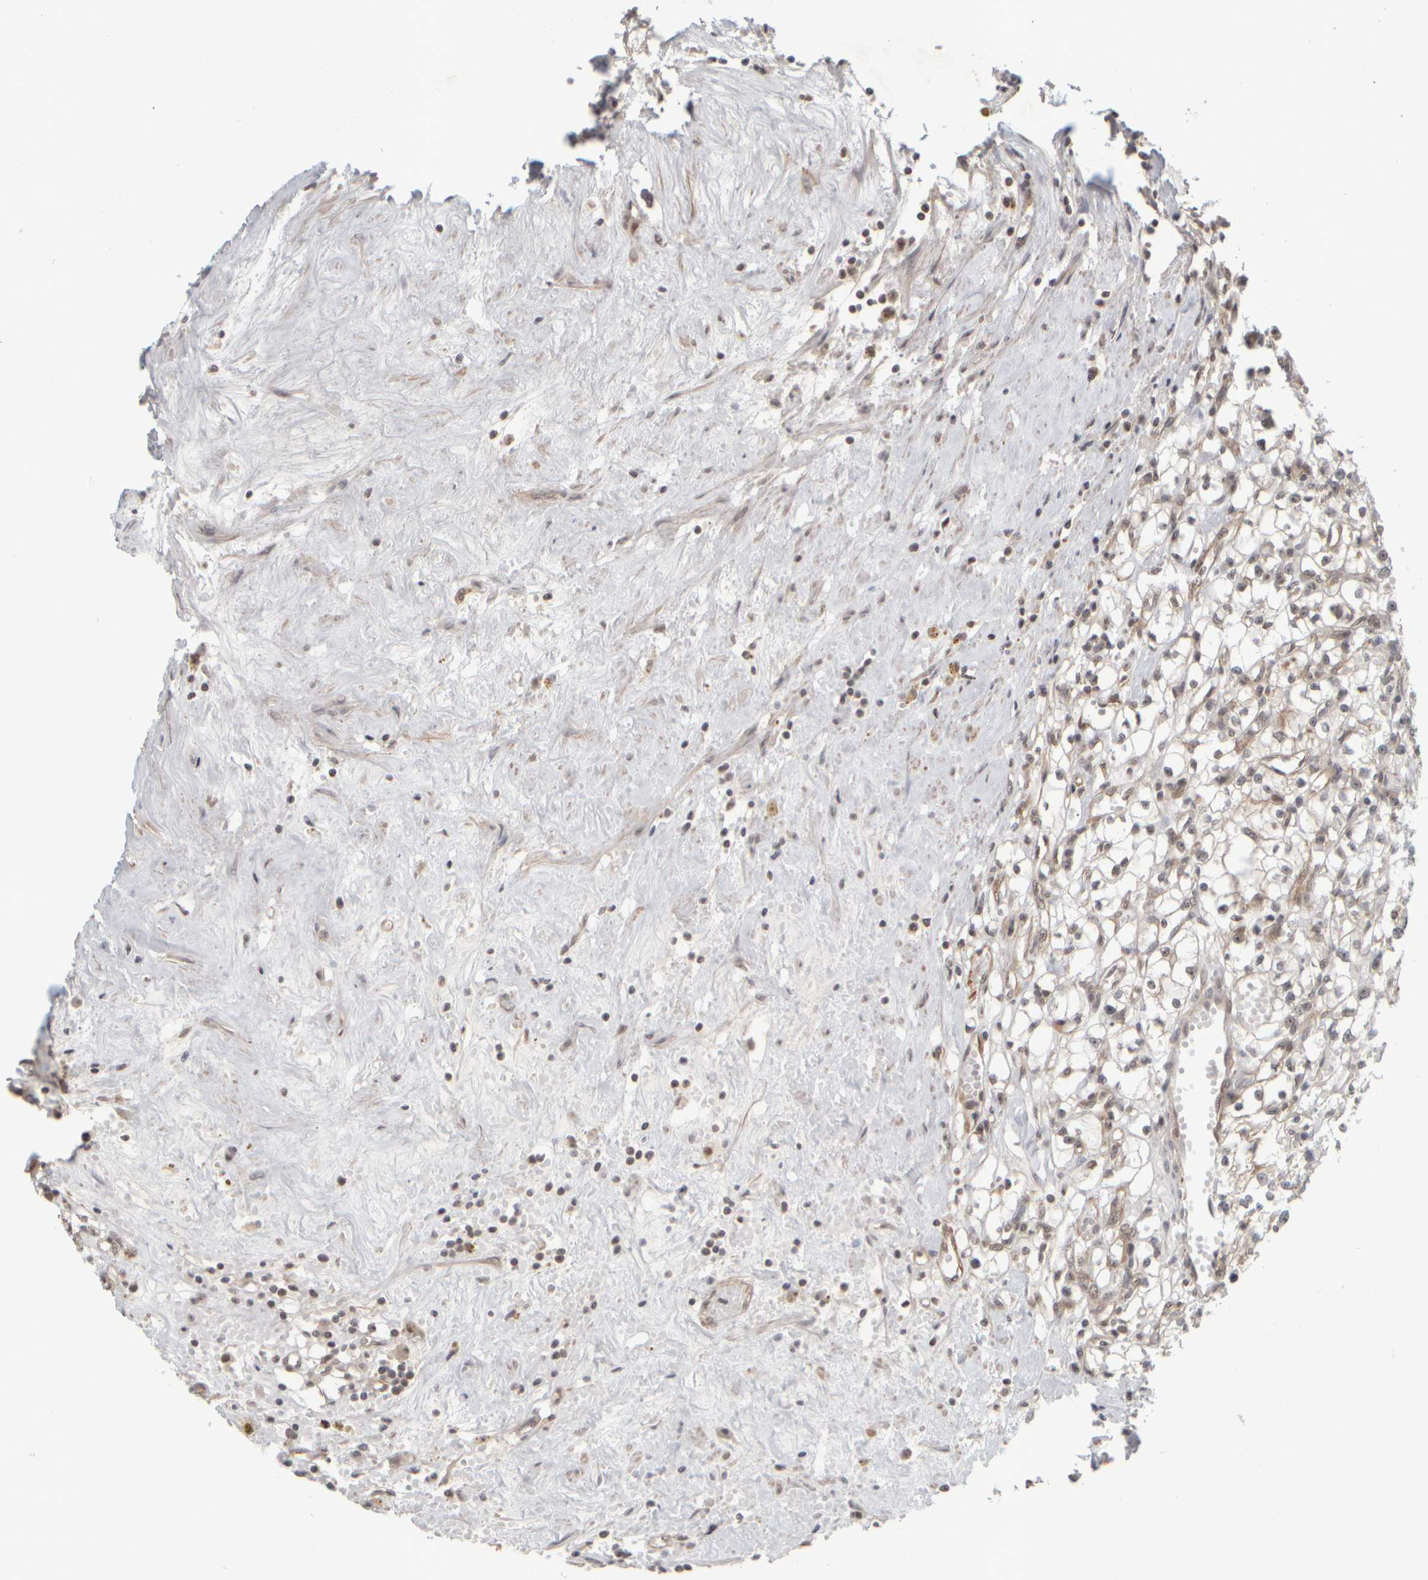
{"staining": {"intensity": "negative", "quantity": "none", "location": "none"}, "tissue": "renal cancer", "cell_type": "Tumor cells", "image_type": "cancer", "snomed": [{"axis": "morphology", "description": "Adenocarcinoma, NOS"}, {"axis": "topography", "description": "Kidney"}], "caption": "Tumor cells show no significant expression in renal cancer (adenocarcinoma).", "gene": "SYNRG", "patient": {"sex": "male", "age": 56}}